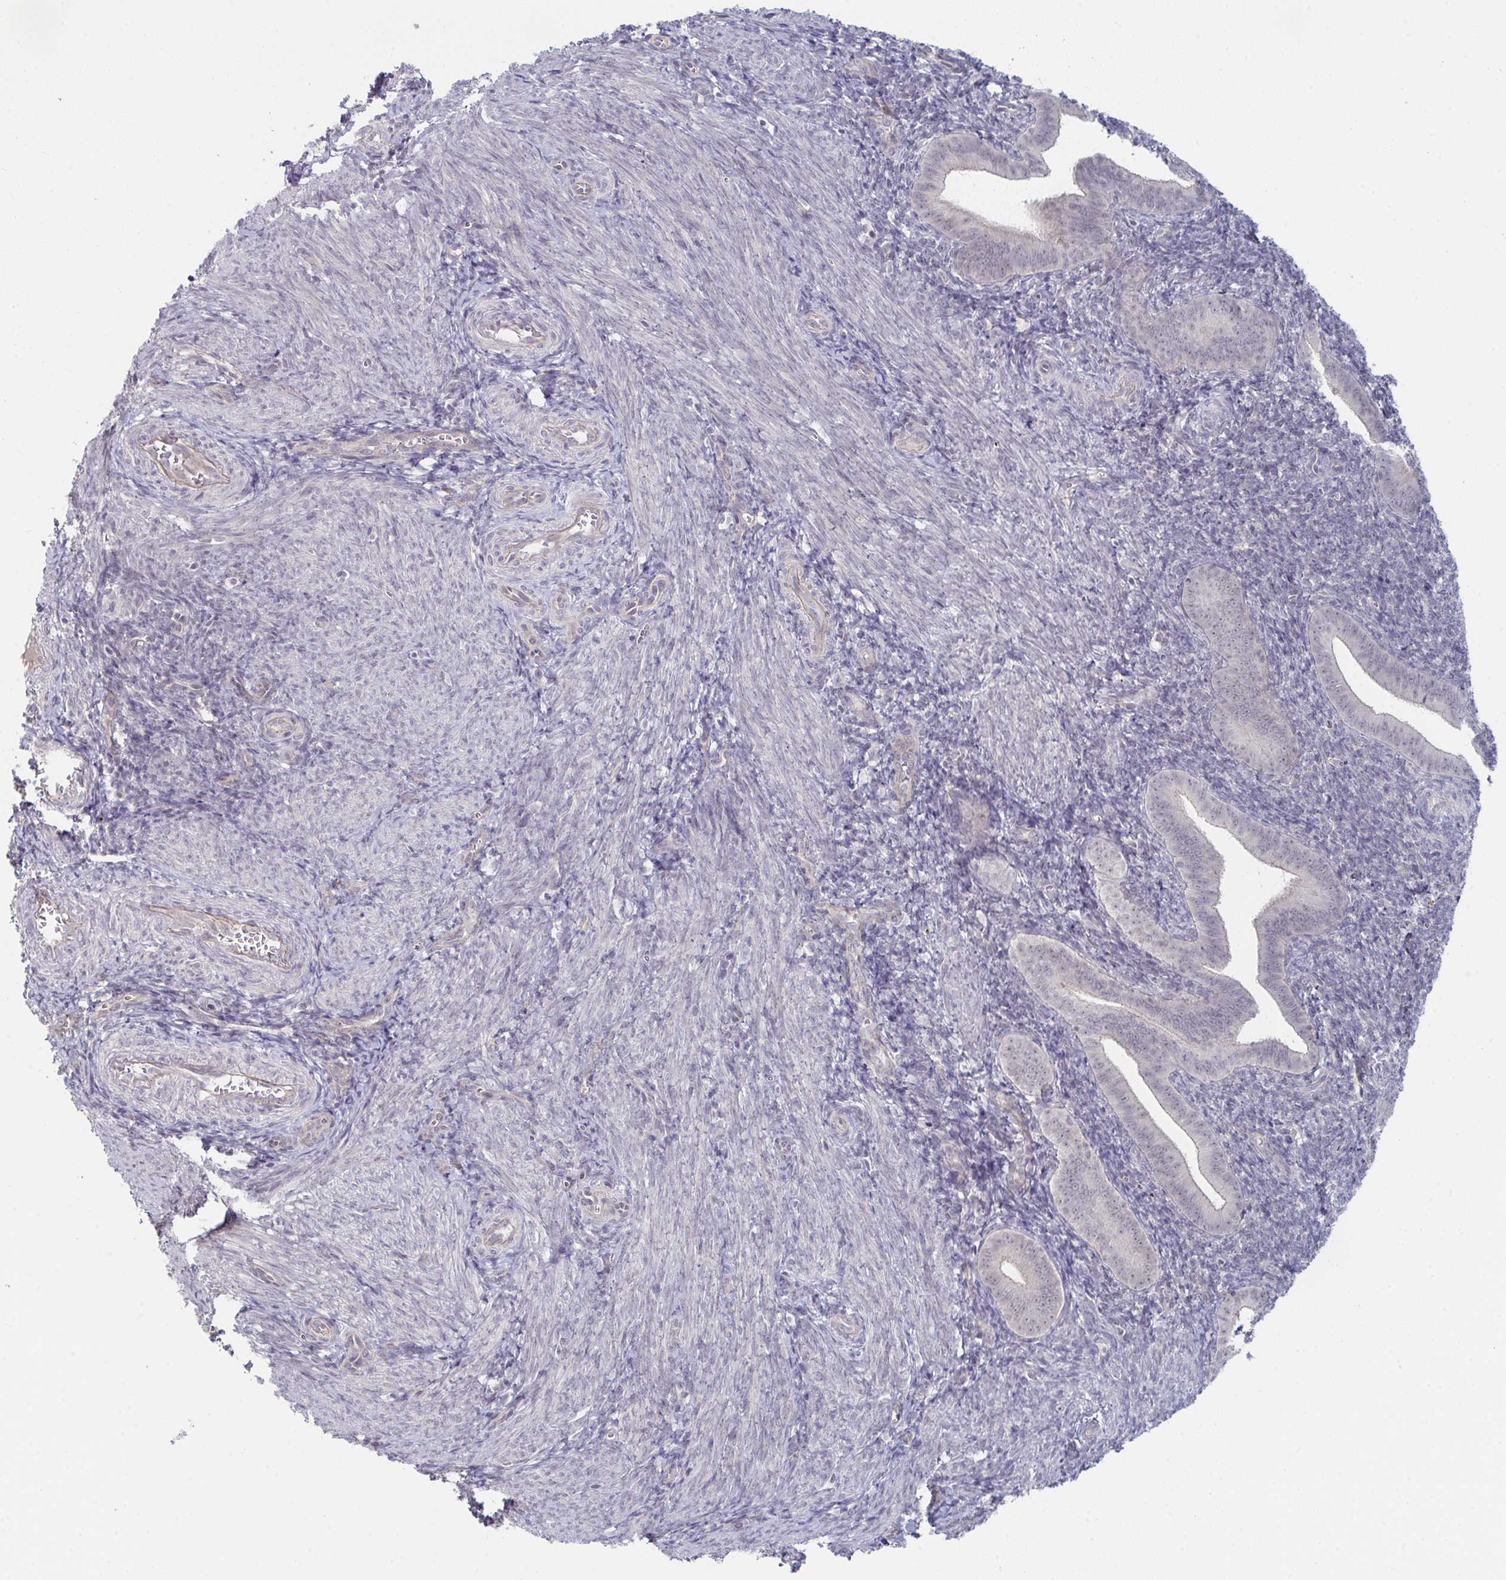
{"staining": {"intensity": "negative", "quantity": "none", "location": "none"}, "tissue": "endometrium", "cell_type": "Cells in endometrial stroma", "image_type": "normal", "snomed": [{"axis": "morphology", "description": "Normal tissue, NOS"}, {"axis": "topography", "description": "Endometrium"}], "caption": "An image of endometrium stained for a protein demonstrates no brown staining in cells in endometrial stroma.", "gene": "ZNF214", "patient": {"sex": "female", "age": 25}}